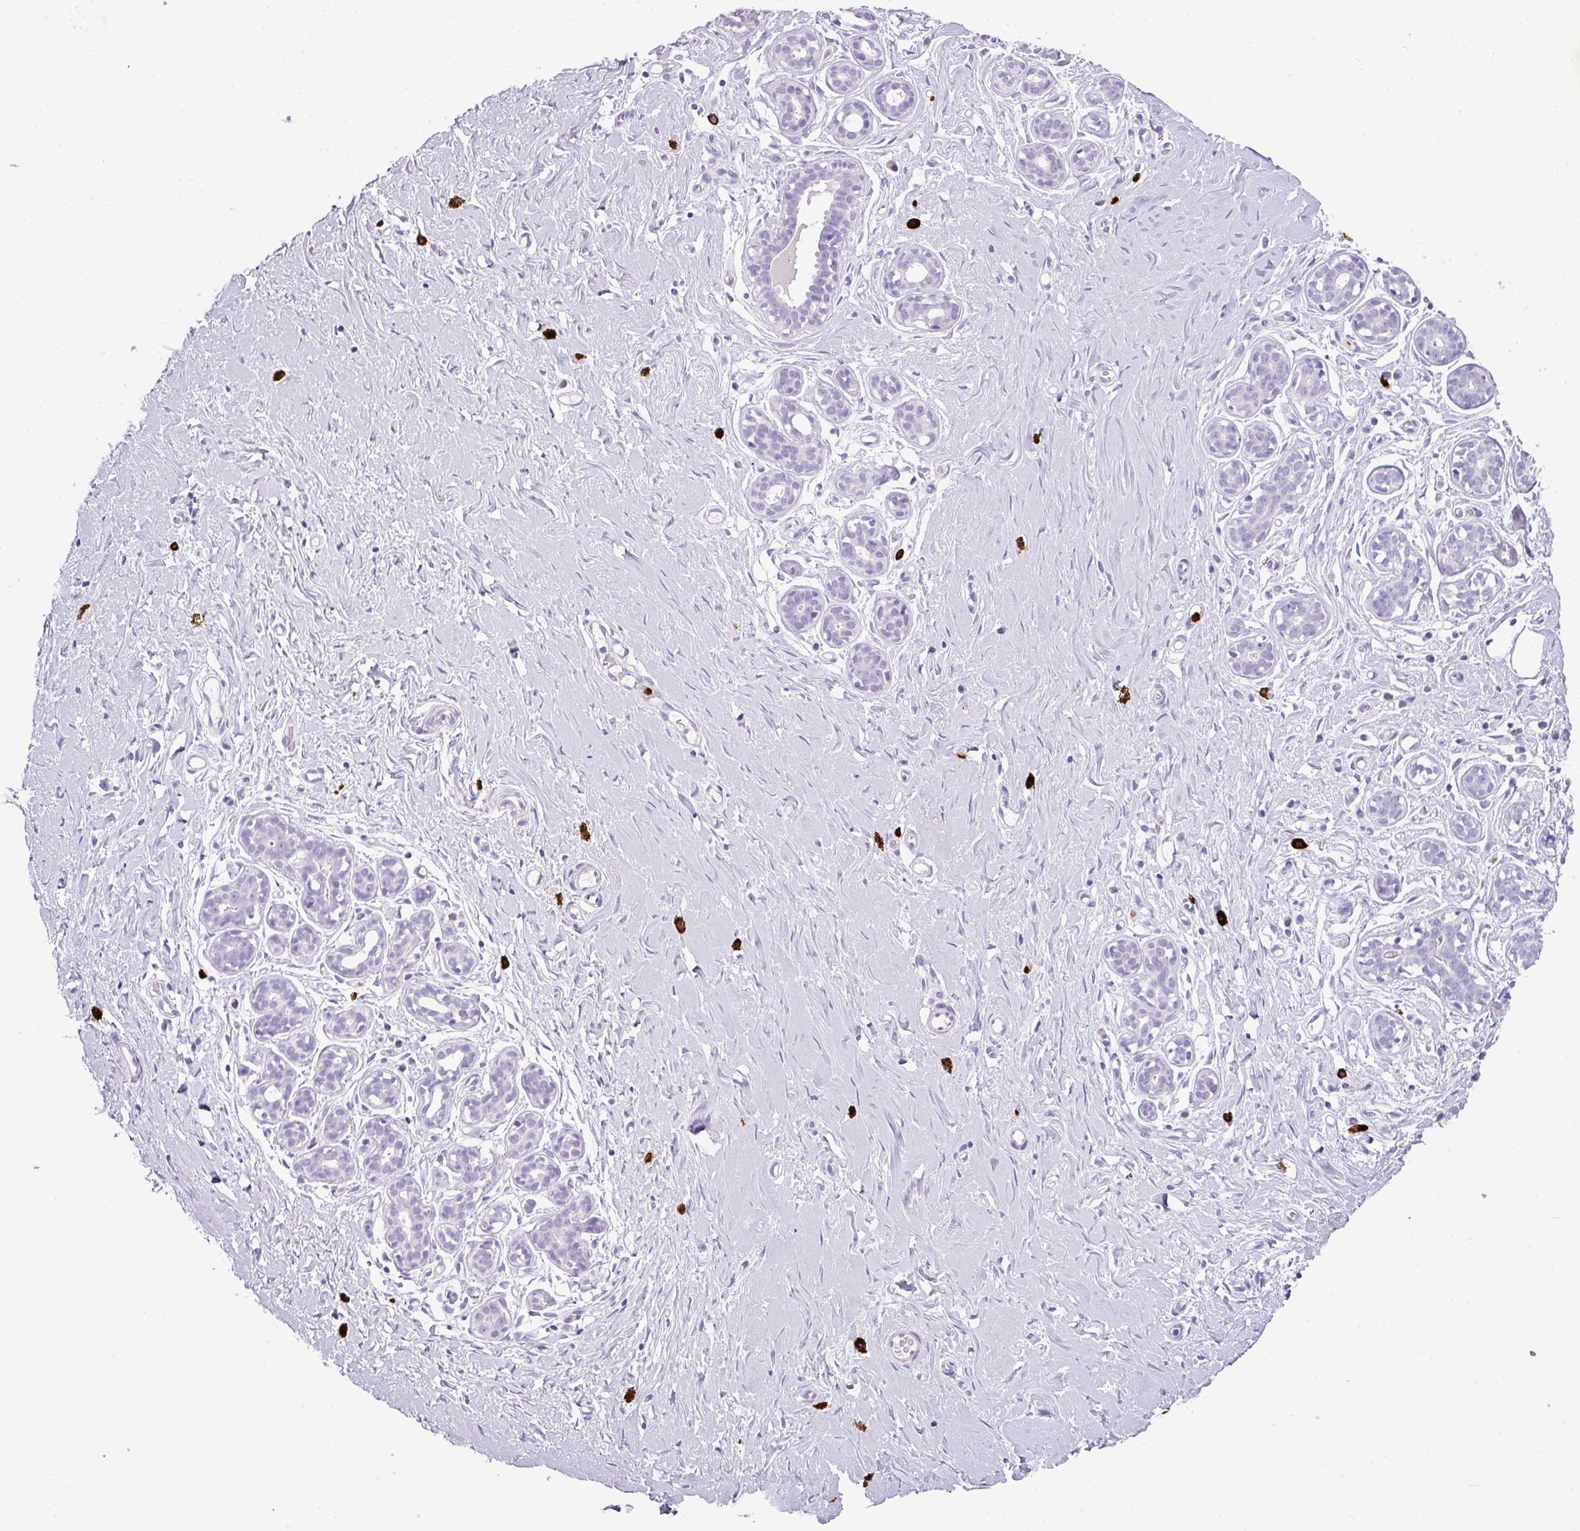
{"staining": {"intensity": "negative", "quantity": "none", "location": "none"}, "tissue": "breast", "cell_type": "Adipocytes", "image_type": "normal", "snomed": [{"axis": "morphology", "description": "Normal tissue, NOS"}, {"axis": "topography", "description": "Breast"}], "caption": "The IHC image has no significant positivity in adipocytes of breast.", "gene": "CTSG", "patient": {"sex": "female", "age": 27}}